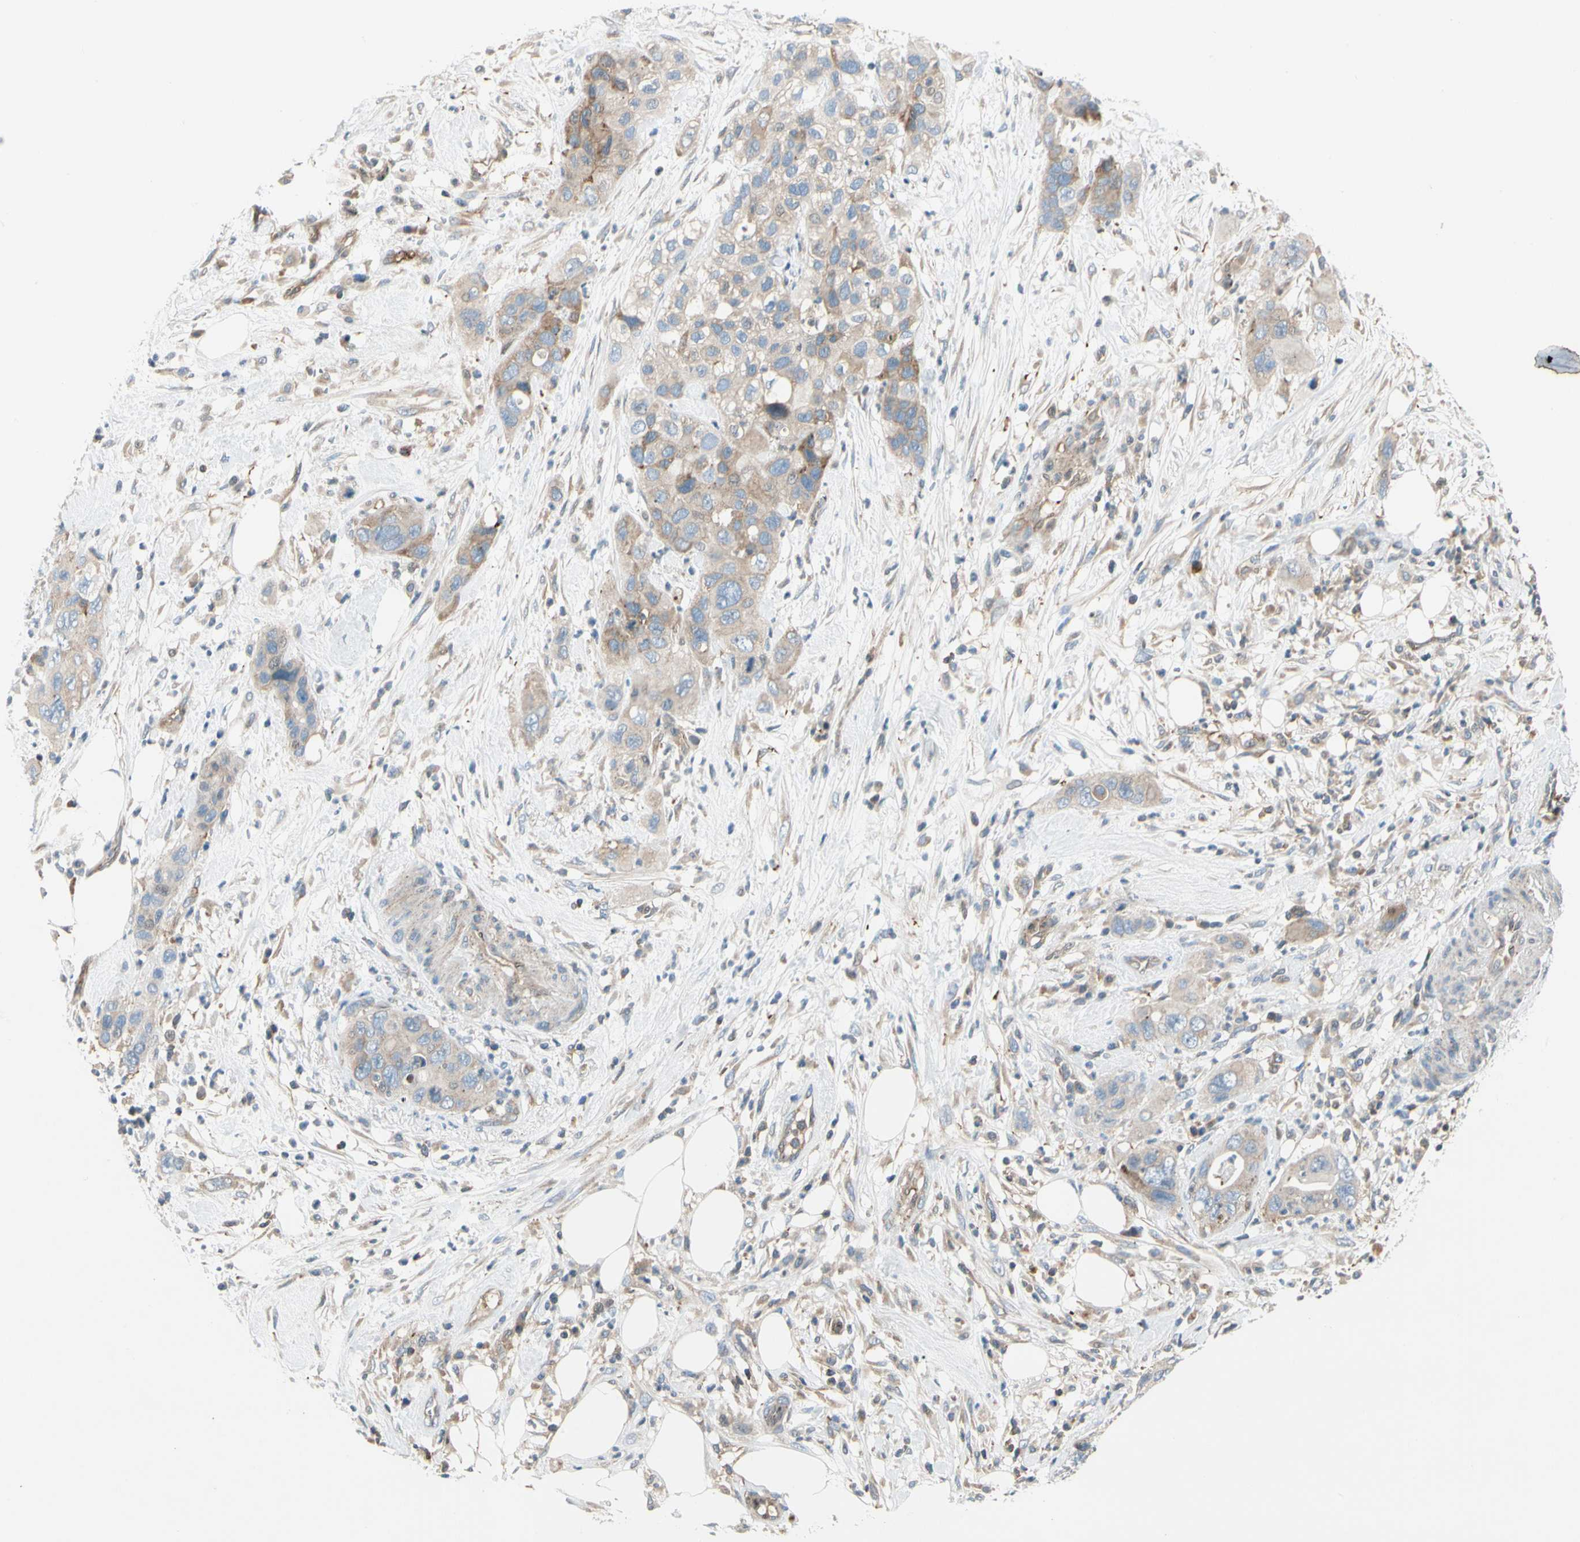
{"staining": {"intensity": "weak", "quantity": ">75%", "location": "cytoplasmic/membranous"}, "tissue": "pancreatic cancer", "cell_type": "Tumor cells", "image_type": "cancer", "snomed": [{"axis": "morphology", "description": "Adenocarcinoma, NOS"}, {"axis": "topography", "description": "Pancreas"}], "caption": "Pancreatic cancer (adenocarcinoma) stained for a protein displays weak cytoplasmic/membranous positivity in tumor cells.", "gene": "CDH6", "patient": {"sex": "female", "age": 71}}